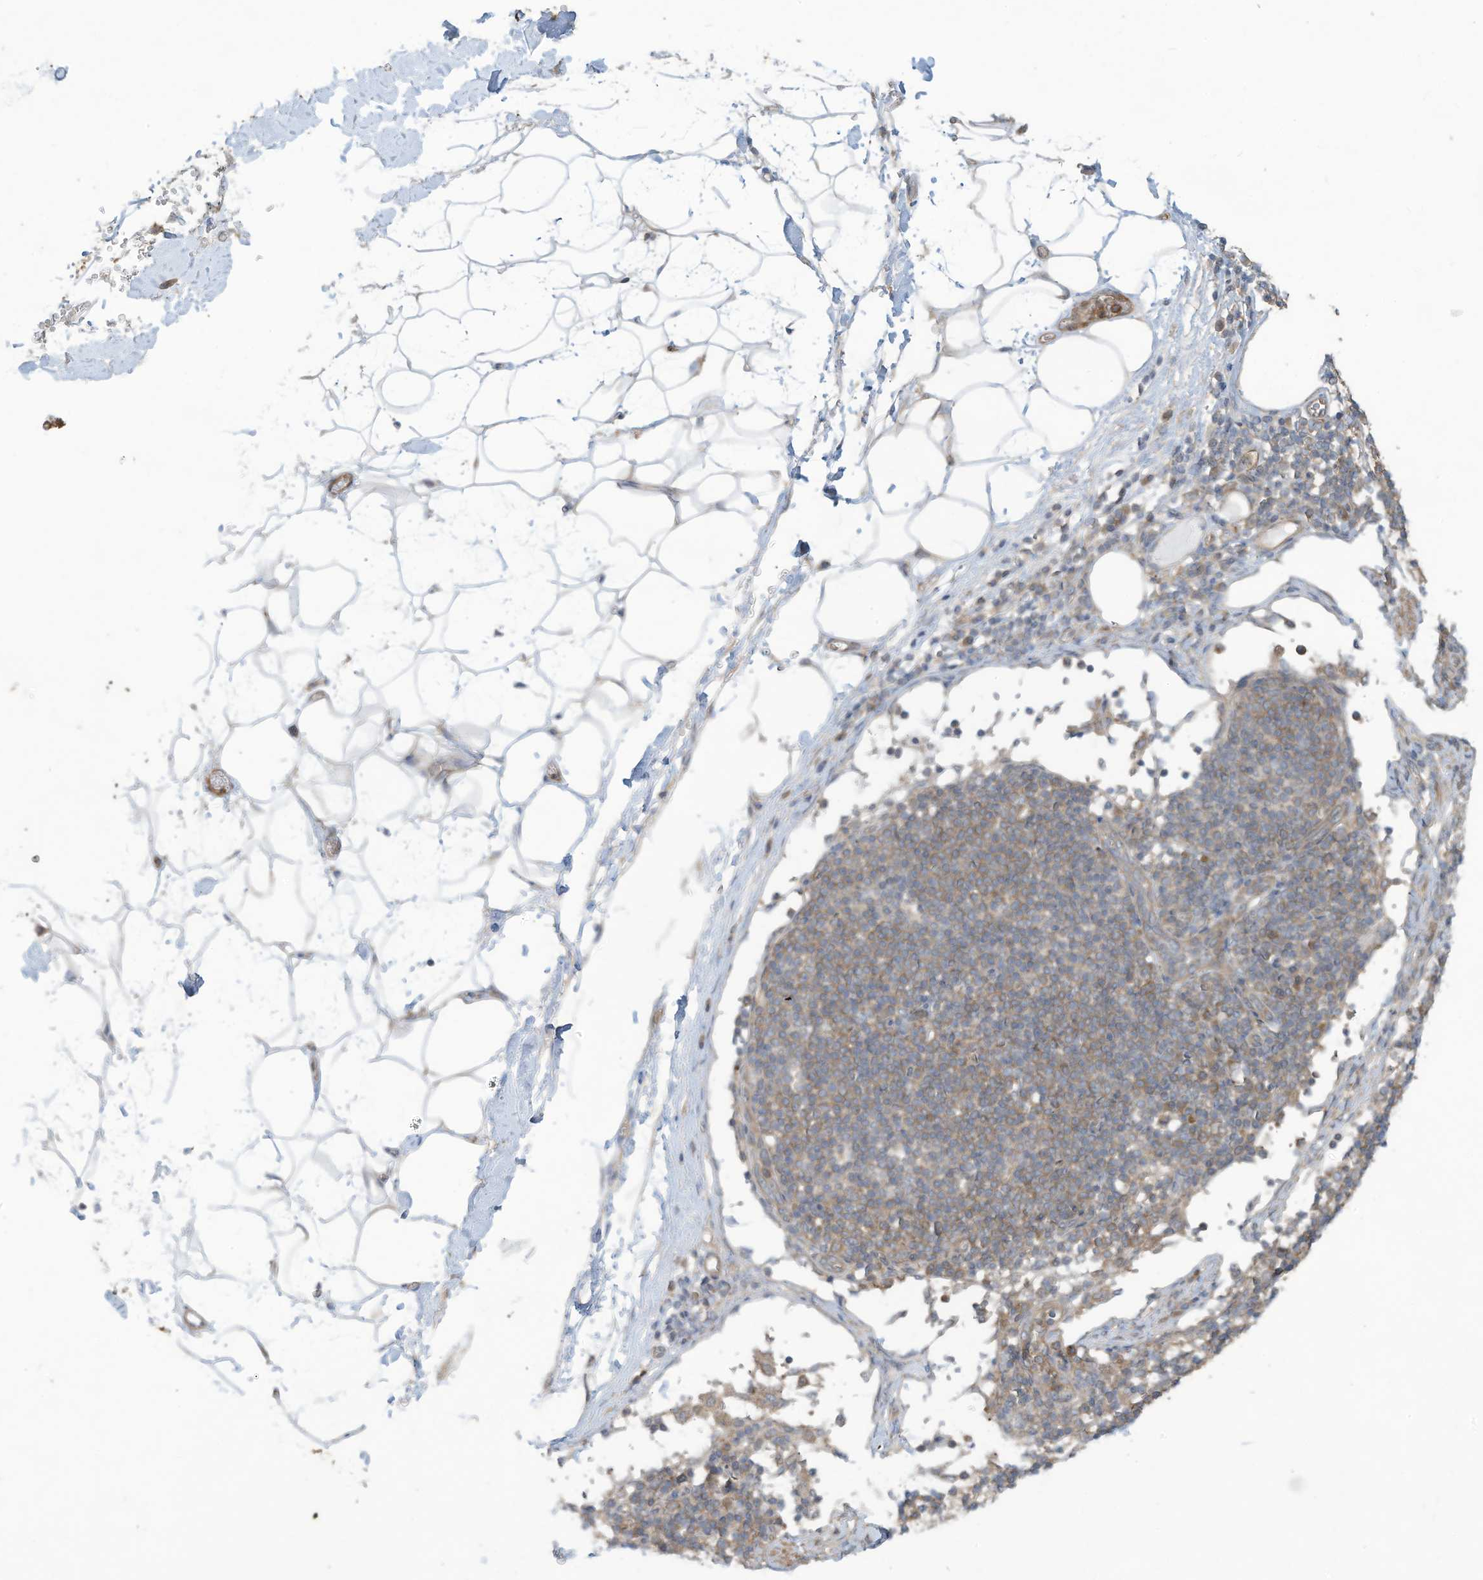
{"staining": {"intensity": "negative", "quantity": "none", "location": "none"}, "tissue": "adipose tissue", "cell_type": "Adipocytes", "image_type": "normal", "snomed": [{"axis": "morphology", "description": "Normal tissue, NOS"}, {"axis": "morphology", "description": "Adenocarcinoma, NOS"}, {"axis": "topography", "description": "Pancreas"}, {"axis": "topography", "description": "Peripheral nerve tissue"}], "caption": "The photomicrograph reveals no significant positivity in adipocytes of adipose tissue. (DAB immunohistochemistry visualized using brightfield microscopy, high magnification).", "gene": "ADI1", "patient": {"sex": "male", "age": 59}}